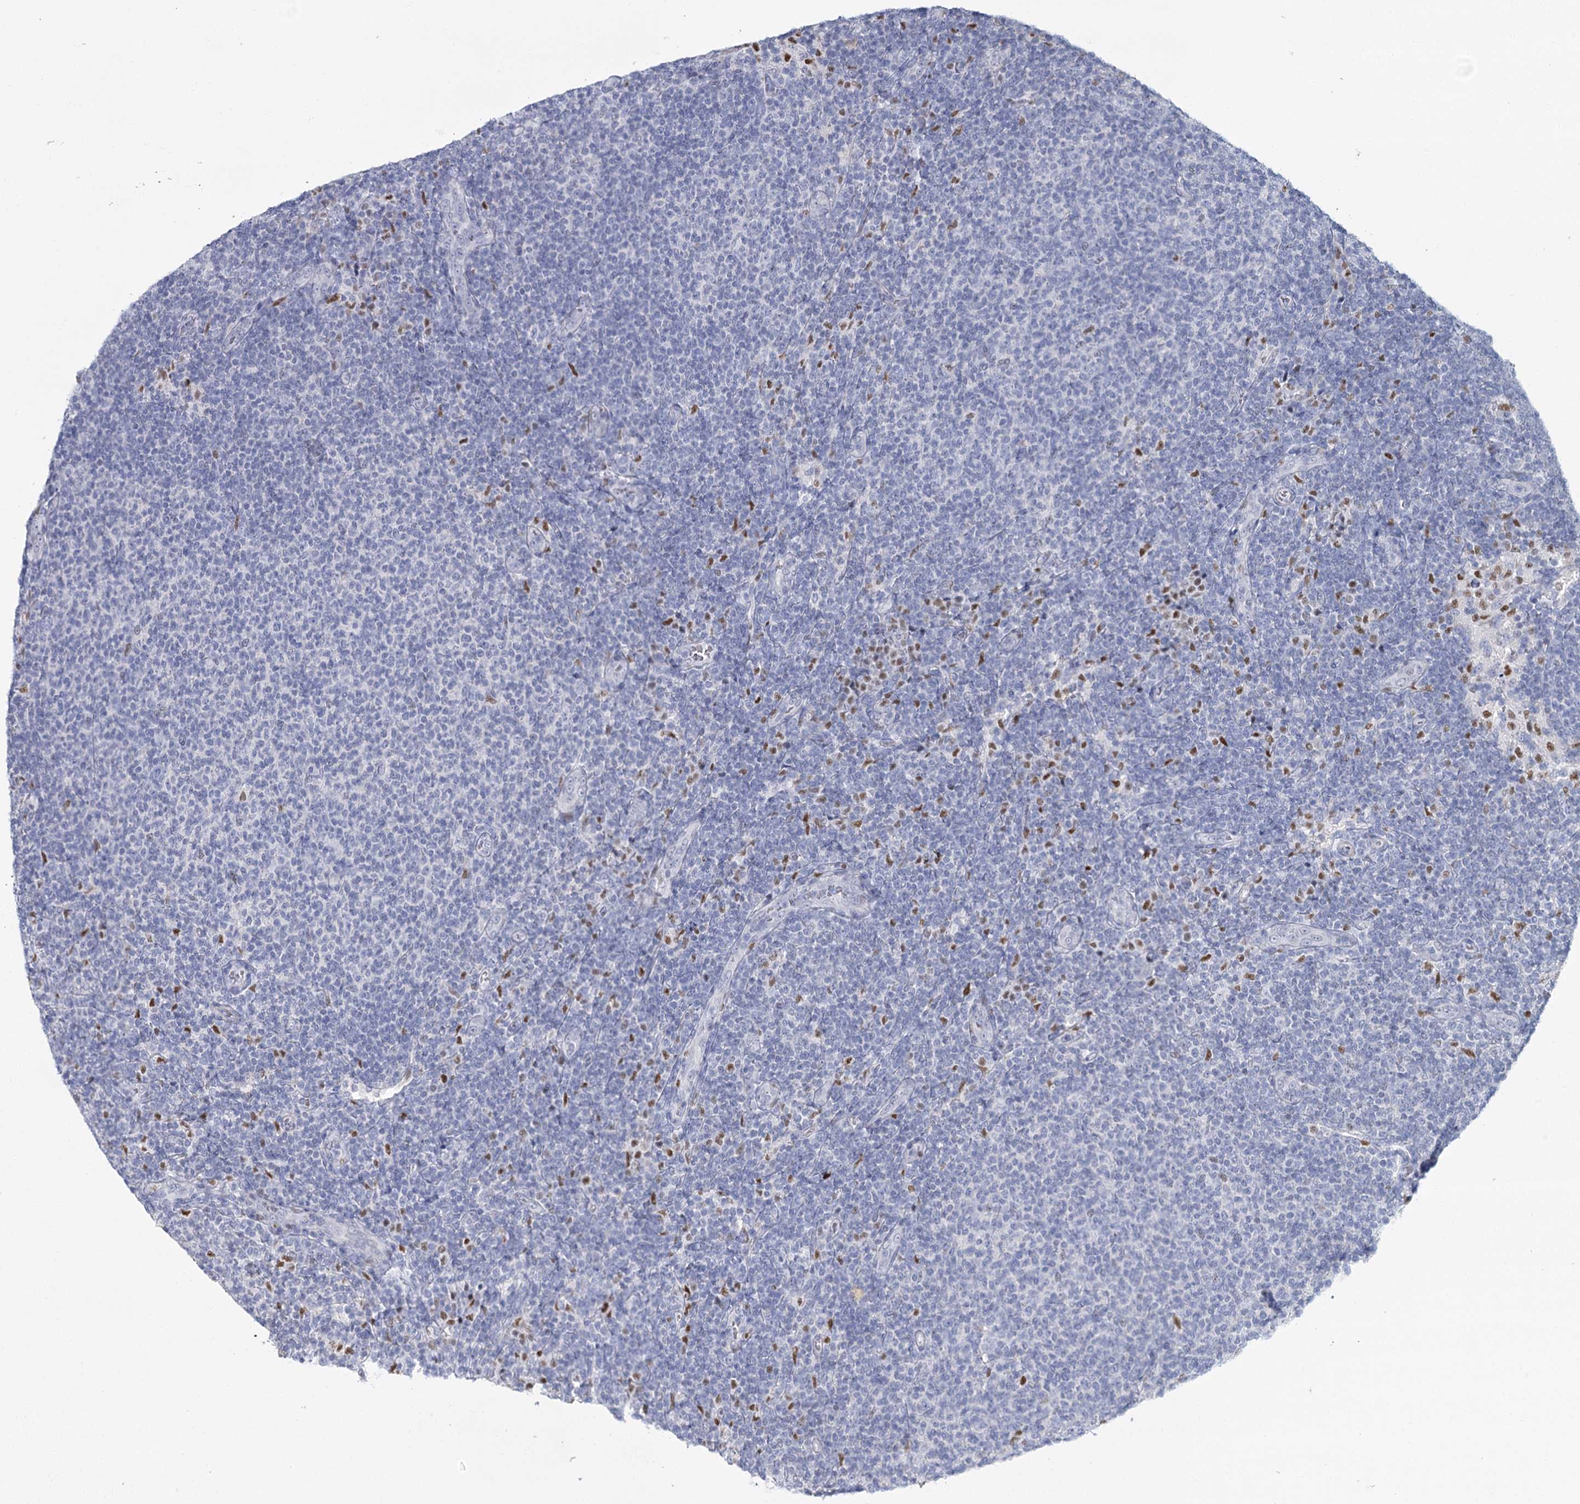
{"staining": {"intensity": "negative", "quantity": "none", "location": "none"}, "tissue": "lymphoma", "cell_type": "Tumor cells", "image_type": "cancer", "snomed": [{"axis": "morphology", "description": "Malignant lymphoma, non-Hodgkin's type, Low grade"}, {"axis": "topography", "description": "Lymph node"}], "caption": "Image shows no protein positivity in tumor cells of low-grade malignant lymphoma, non-Hodgkin's type tissue.", "gene": "IGSF3", "patient": {"sex": "male", "age": 66}}